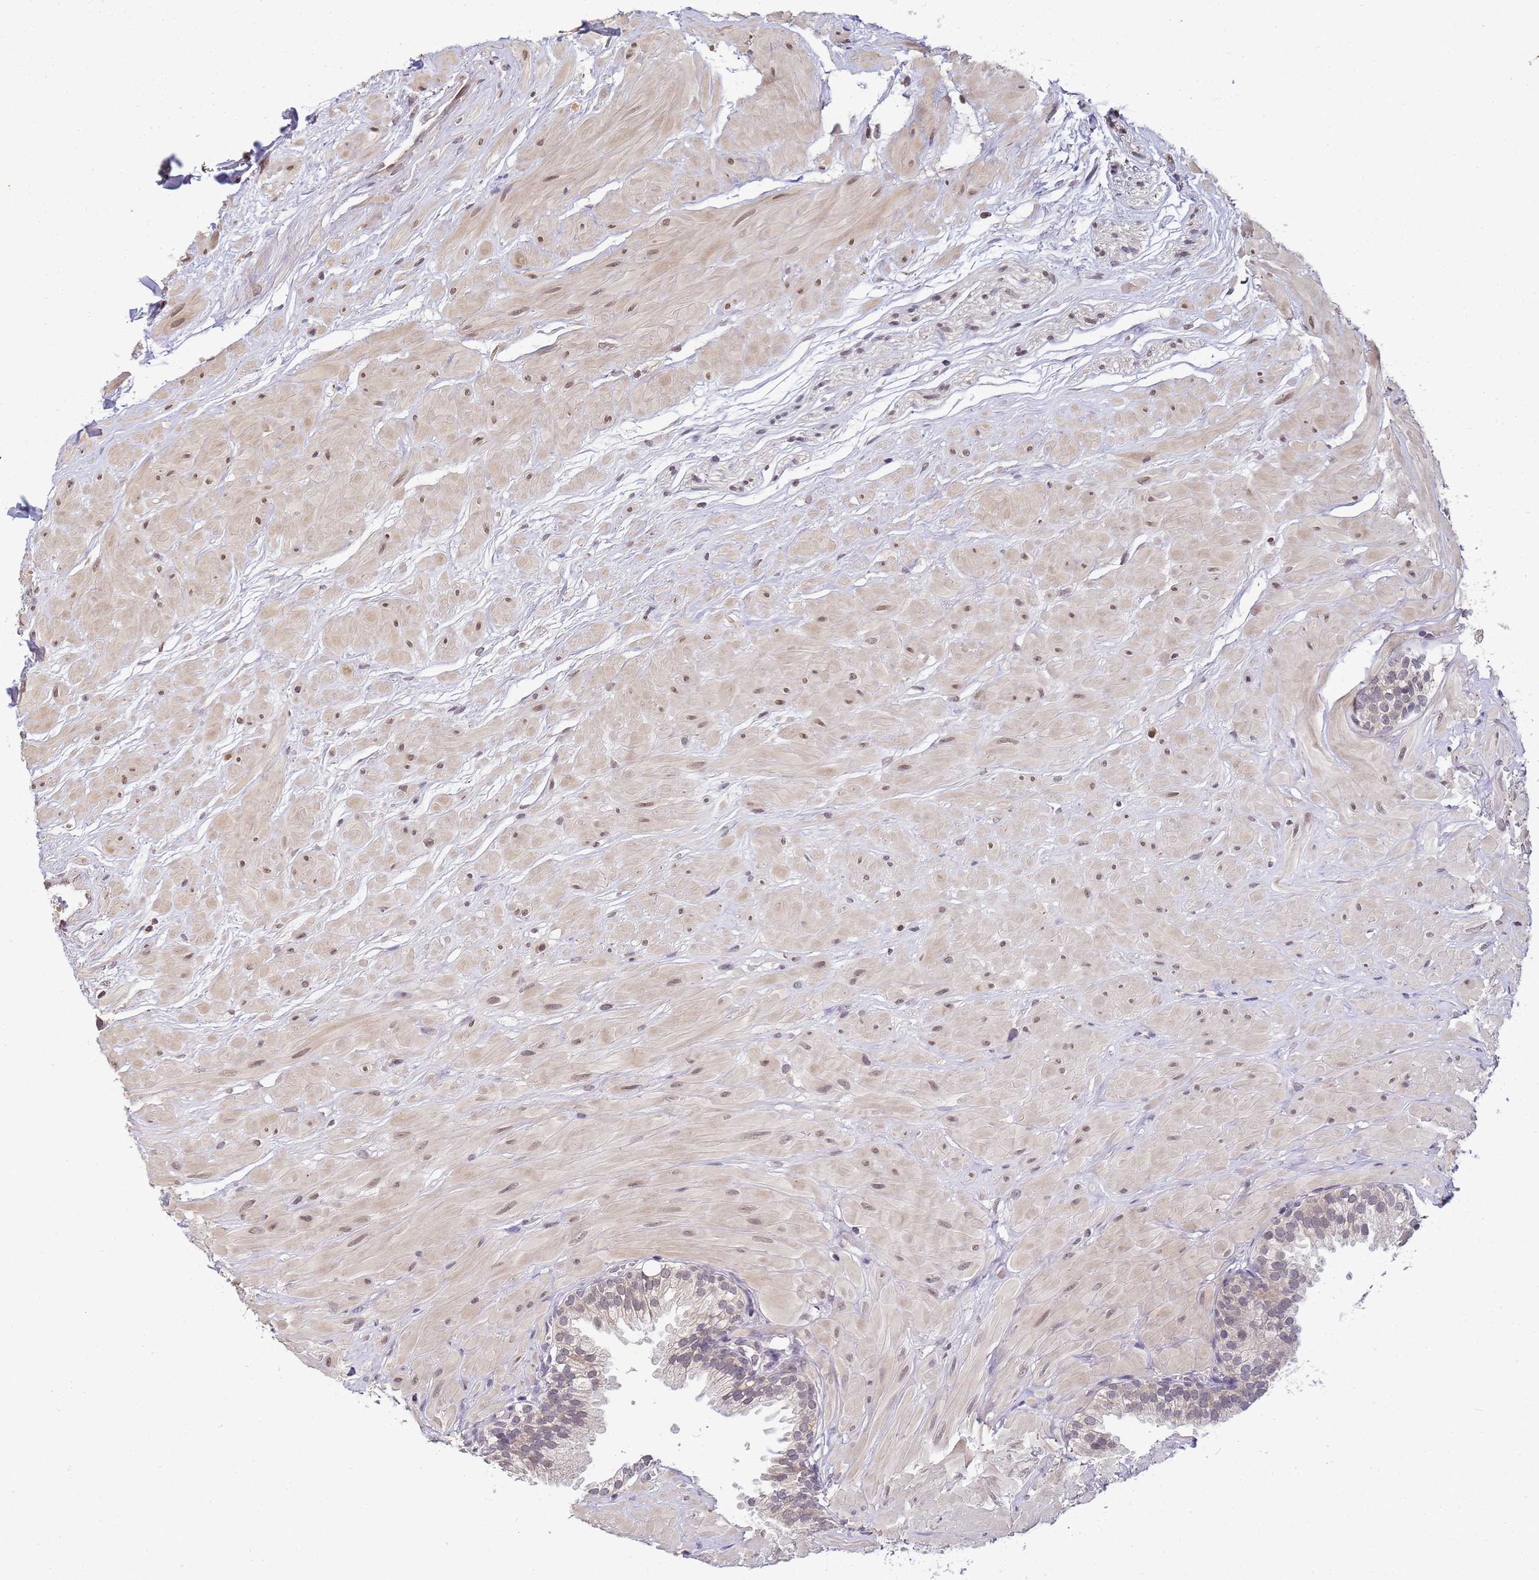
{"staining": {"intensity": "weak", "quantity": "<25%", "location": "cytoplasmic/membranous"}, "tissue": "prostate", "cell_type": "Glandular cells", "image_type": "normal", "snomed": [{"axis": "morphology", "description": "Normal tissue, NOS"}, {"axis": "topography", "description": "Prostate"}, {"axis": "topography", "description": "Peripheral nerve tissue"}], "caption": "Glandular cells show no significant expression in normal prostate.", "gene": "MYL7", "patient": {"sex": "male", "age": 55}}